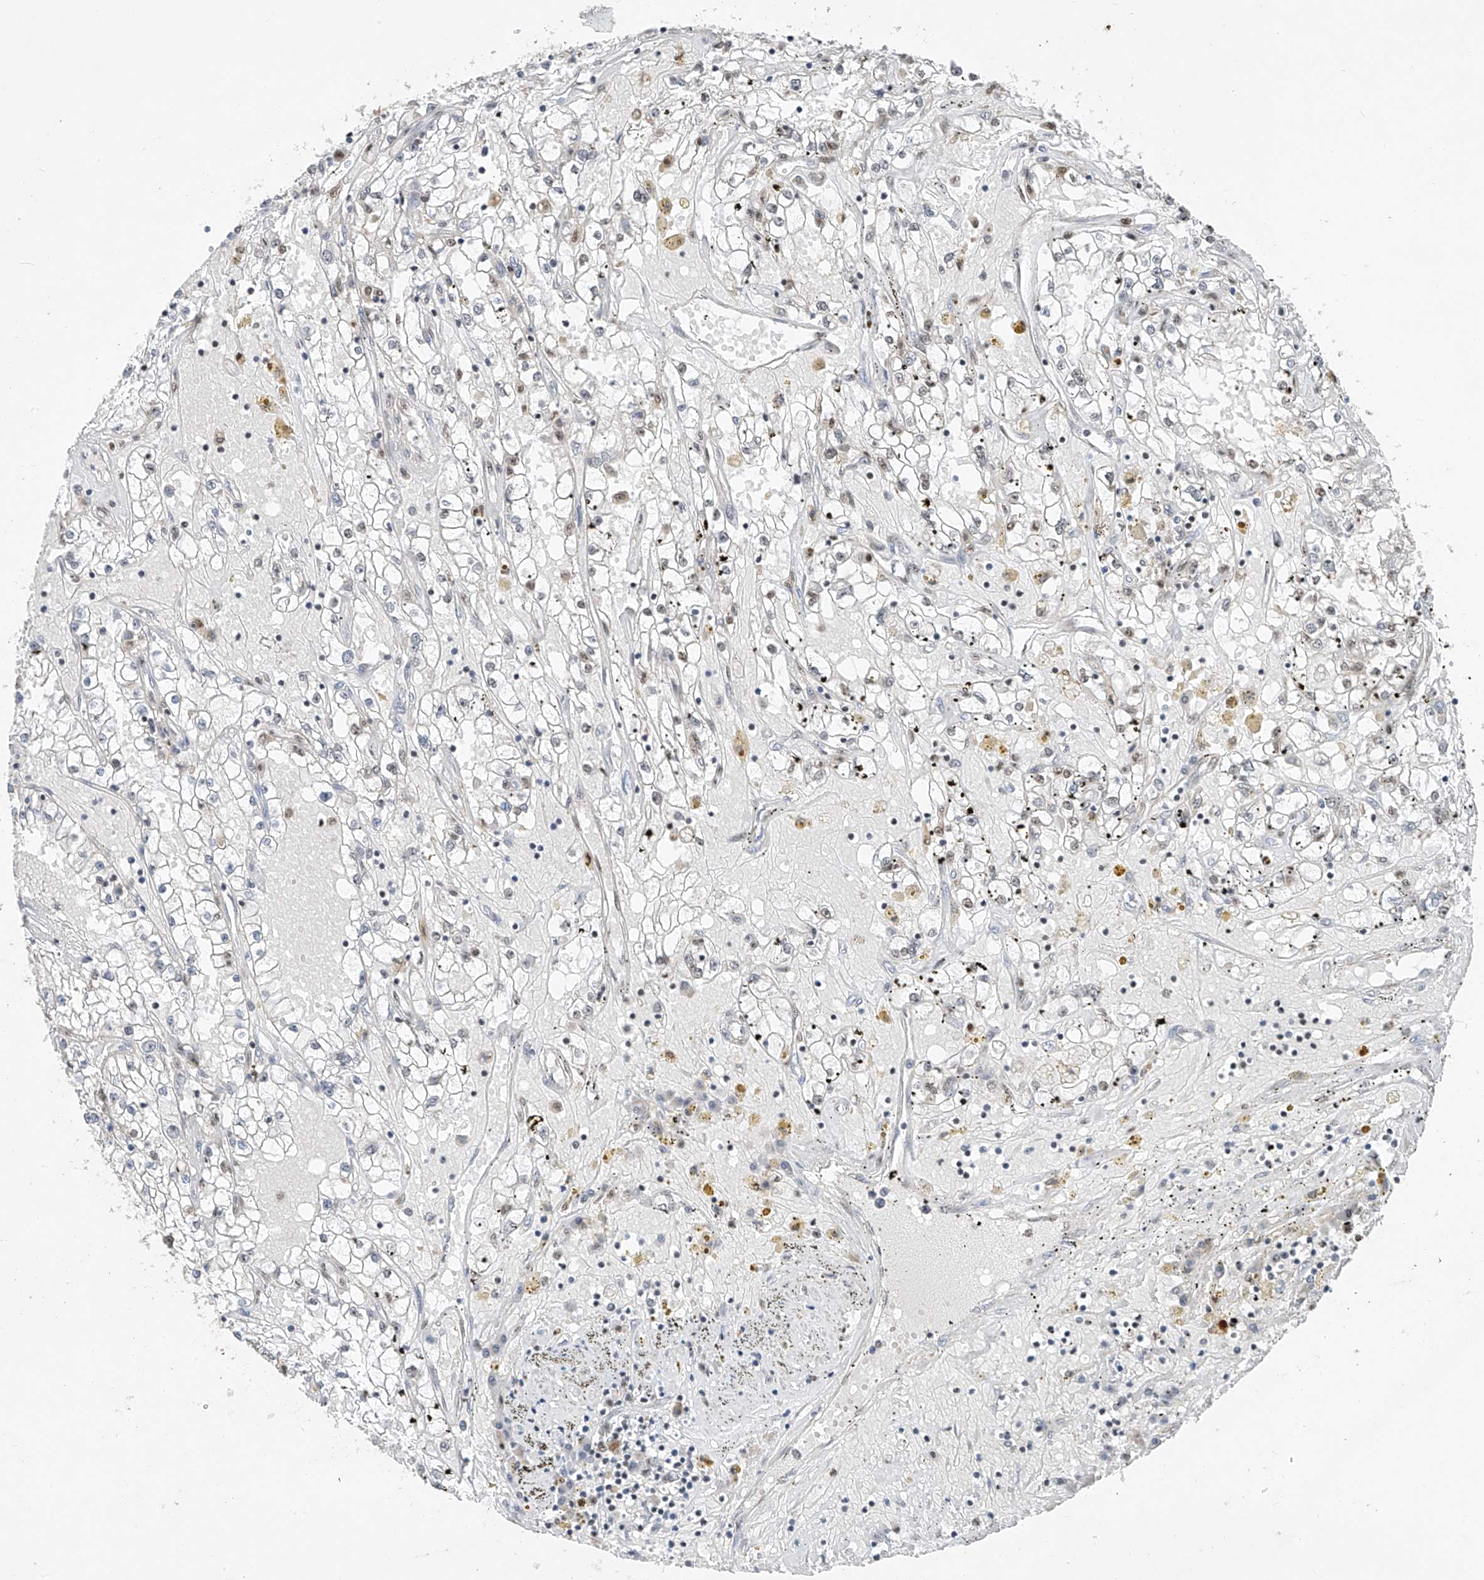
{"staining": {"intensity": "negative", "quantity": "none", "location": "none"}, "tissue": "renal cancer", "cell_type": "Tumor cells", "image_type": "cancer", "snomed": [{"axis": "morphology", "description": "Adenocarcinoma, NOS"}, {"axis": "topography", "description": "Kidney"}], "caption": "The immunohistochemistry histopathology image has no significant staining in tumor cells of adenocarcinoma (renal) tissue.", "gene": "RPAIN", "patient": {"sex": "male", "age": 56}}